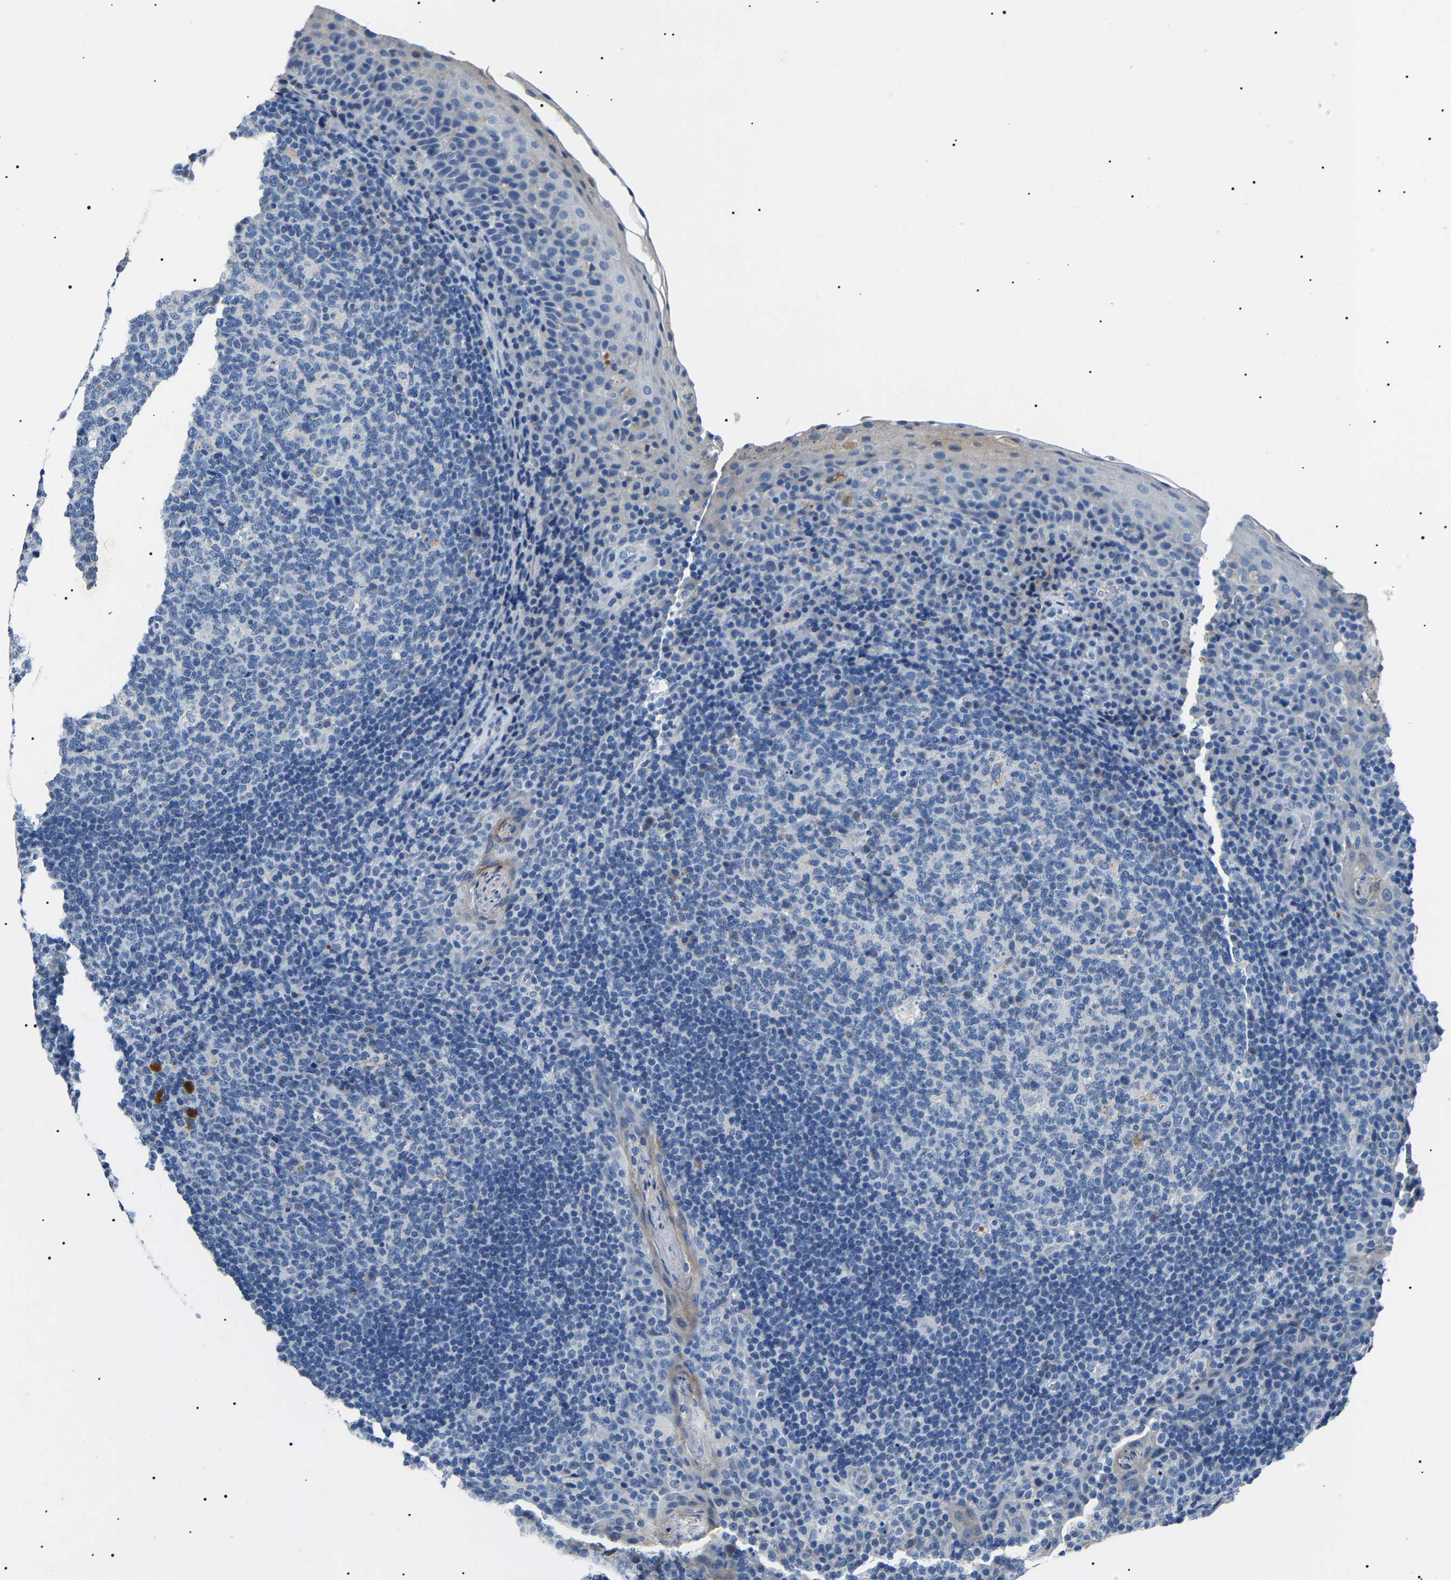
{"staining": {"intensity": "negative", "quantity": "none", "location": "none"}, "tissue": "tonsil", "cell_type": "Germinal center cells", "image_type": "normal", "snomed": [{"axis": "morphology", "description": "Normal tissue, NOS"}, {"axis": "topography", "description": "Tonsil"}], "caption": "Germinal center cells are negative for protein expression in normal human tonsil. The staining is performed using DAB brown chromogen with nuclei counter-stained in using hematoxylin.", "gene": "KLK15", "patient": {"sex": "male", "age": 17}}